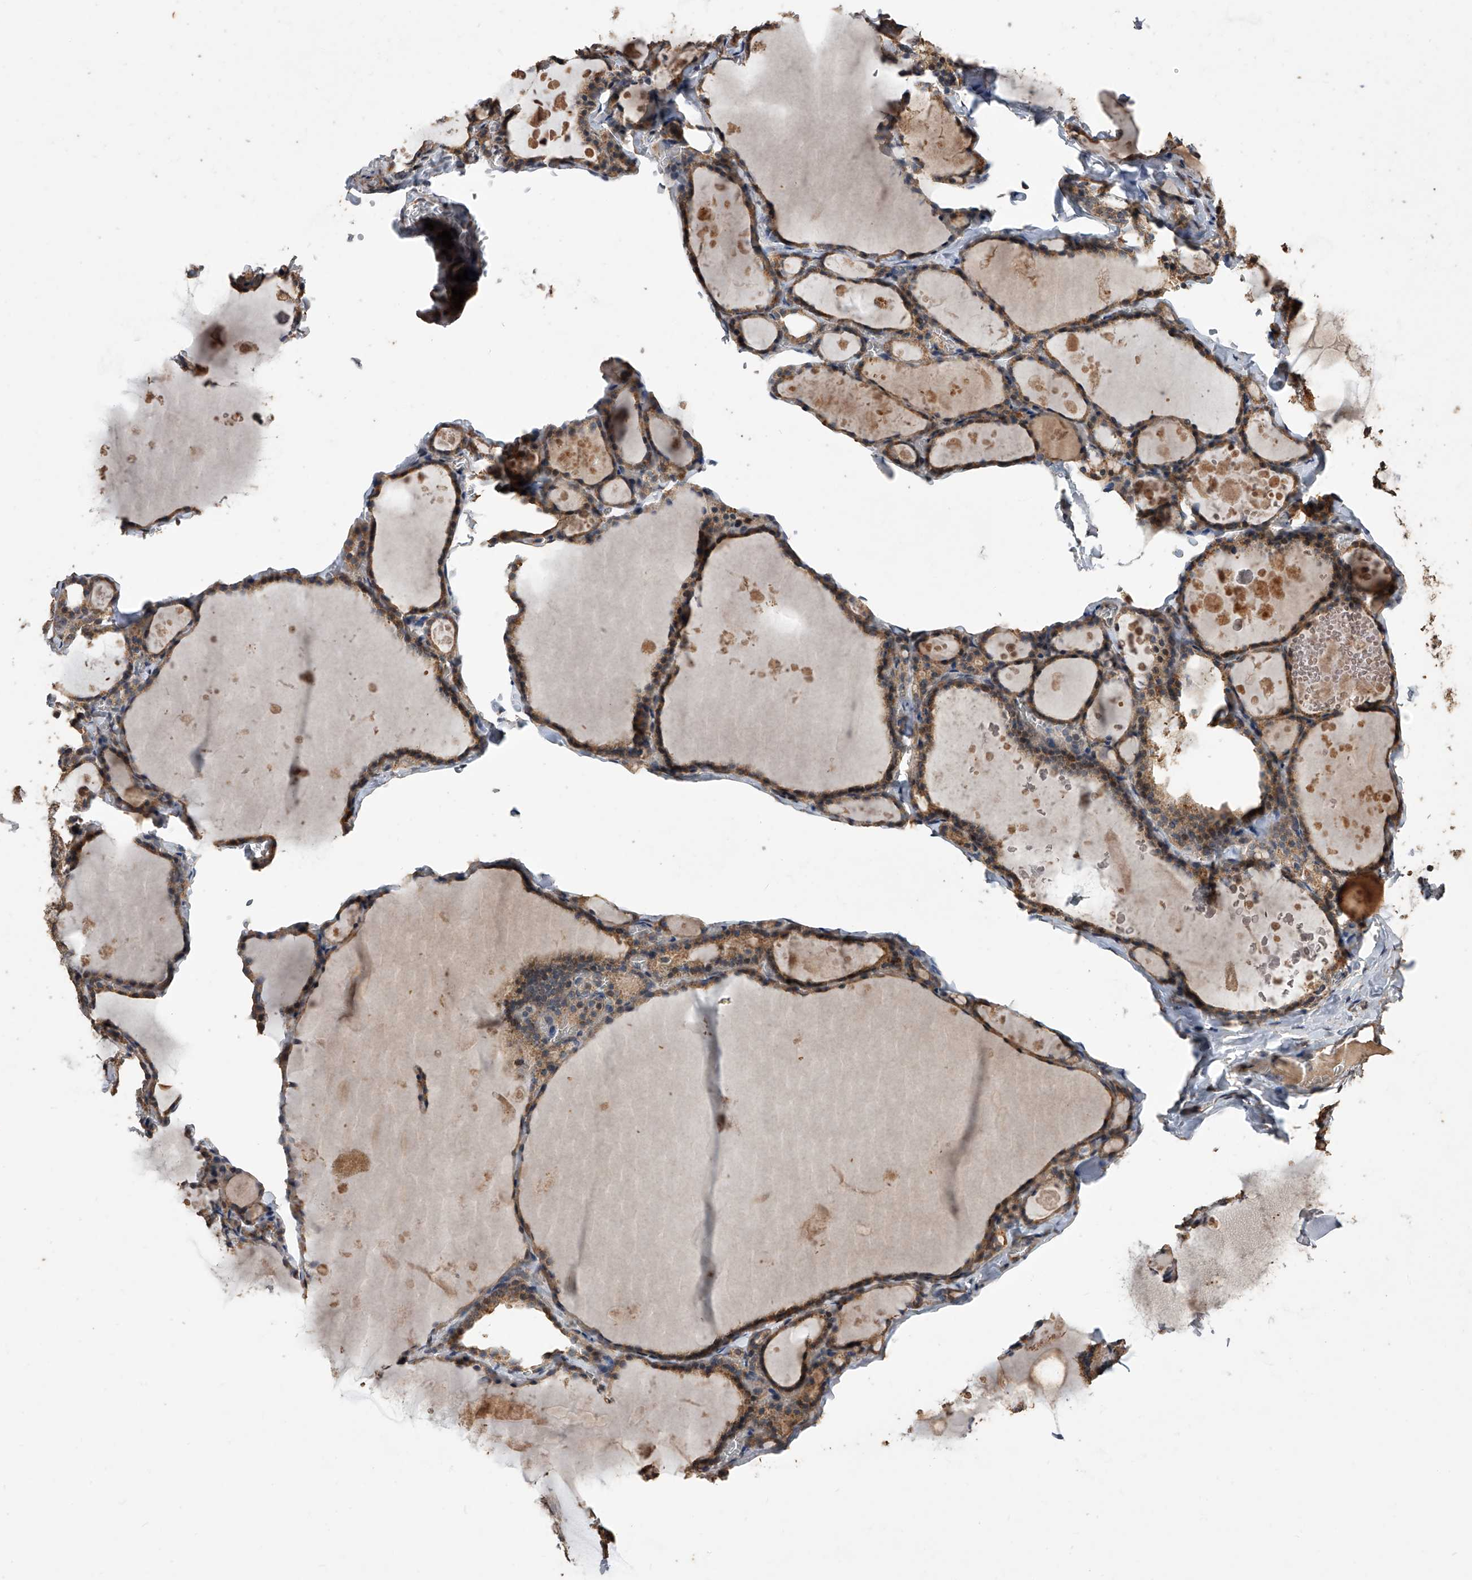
{"staining": {"intensity": "moderate", "quantity": ">75%", "location": "cytoplasmic/membranous"}, "tissue": "thyroid gland", "cell_type": "Glandular cells", "image_type": "normal", "snomed": [{"axis": "morphology", "description": "Normal tissue, NOS"}, {"axis": "topography", "description": "Thyroid gland"}], "caption": "Human thyroid gland stained for a protein (brown) demonstrates moderate cytoplasmic/membranous positive expression in approximately >75% of glandular cells.", "gene": "LTV1", "patient": {"sex": "male", "age": 56}}